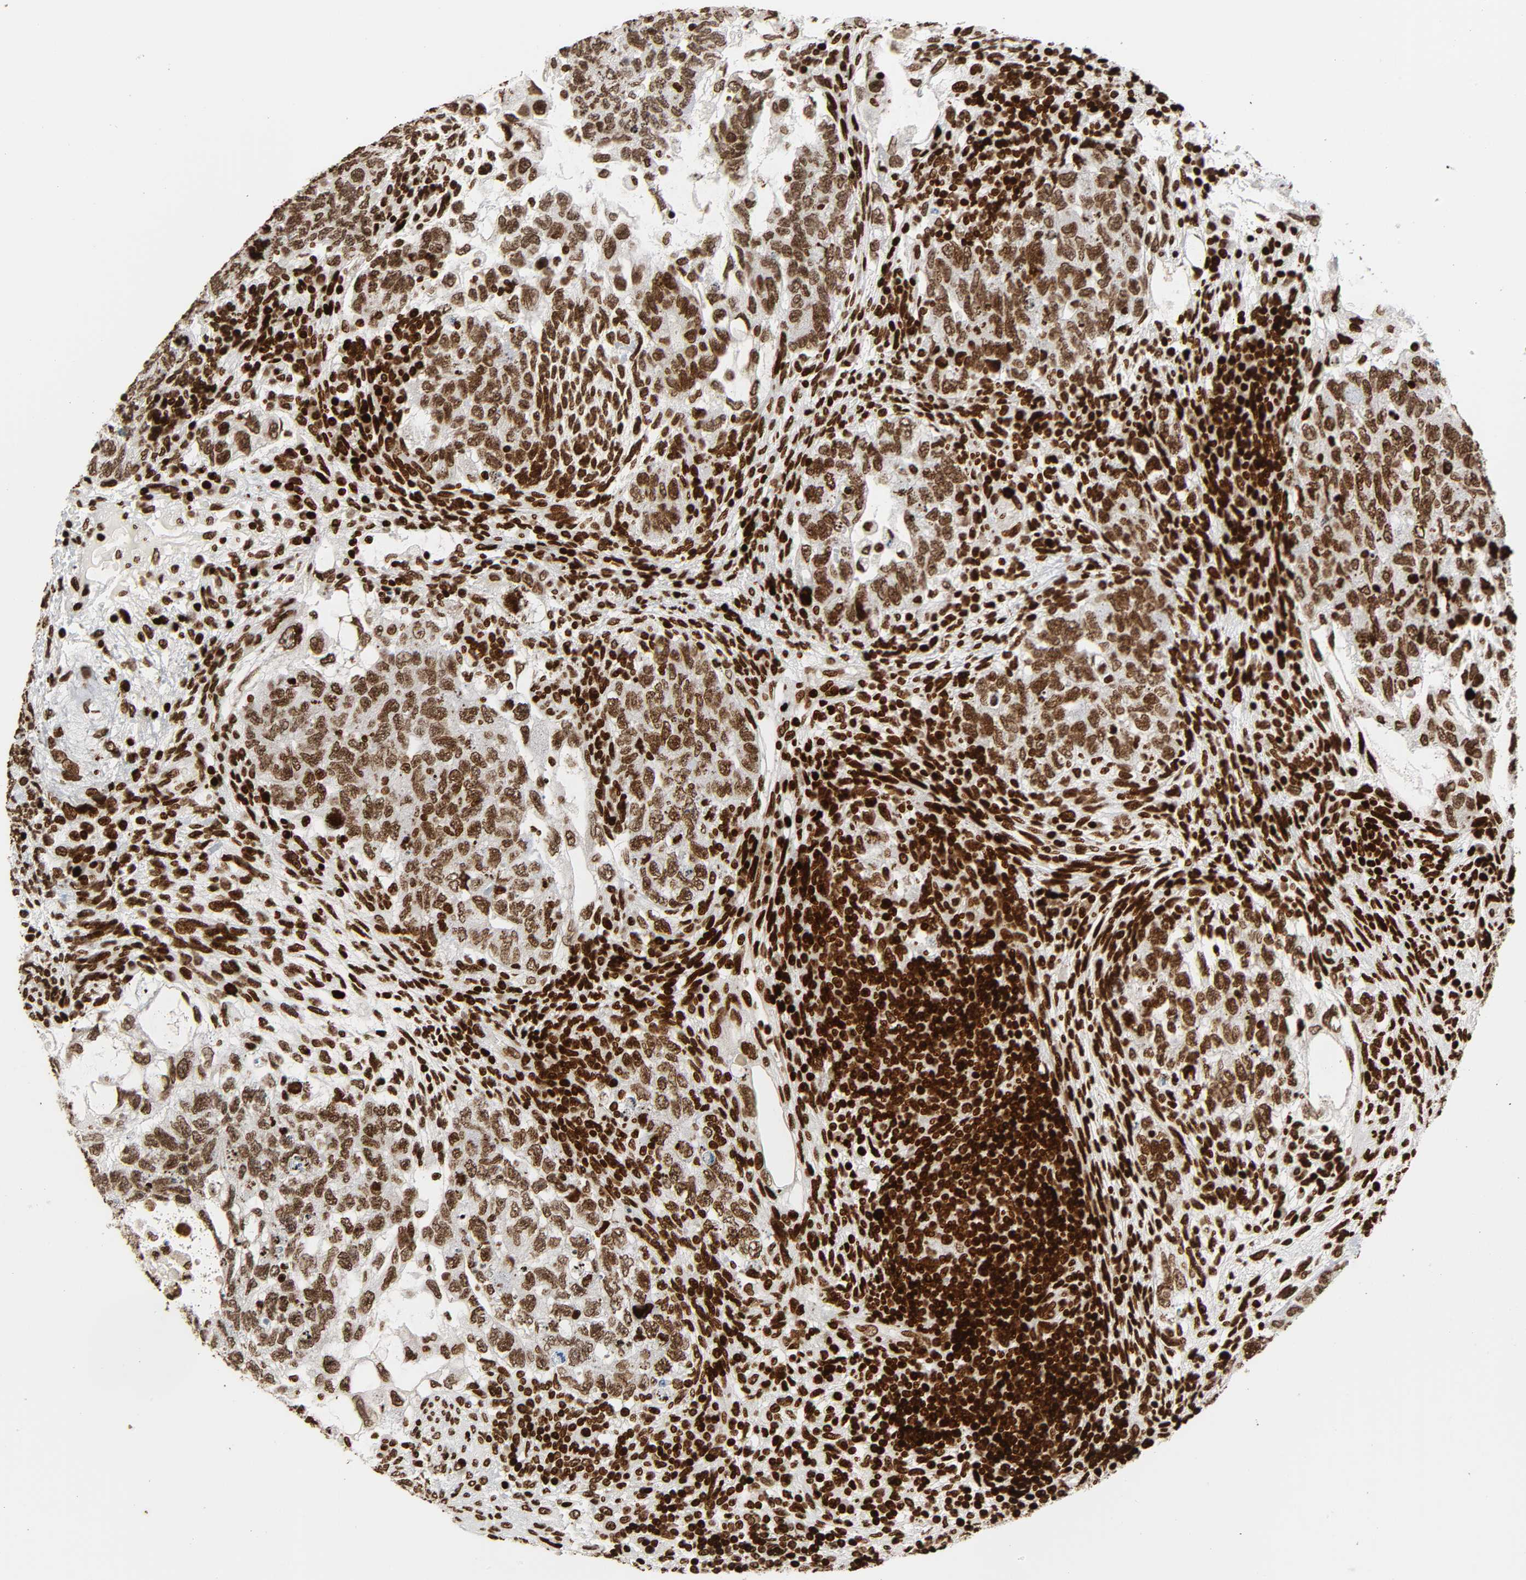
{"staining": {"intensity": "moderate", "quantity": ">75%", "location": "nuclear"}, "tissue": "testis cancer", "cell_type": "Tumor cells", "image_type": "cancer", "snomed": [{"axis": "morphology", "description": "Normal tissue, NOS"}, {"axis": "morphology", "description": "Carcinoma, Embryonal, NOS"}, {"axis": "topography", "description": "Testis"}], "caption": "Human testis embryonal carcinoma stained with a brown dye exhibits moderate nuclear positive staining in about >75% of tumor cells.", "gene": "RXRA", "patient": {"sex": "male", "age": 36}}